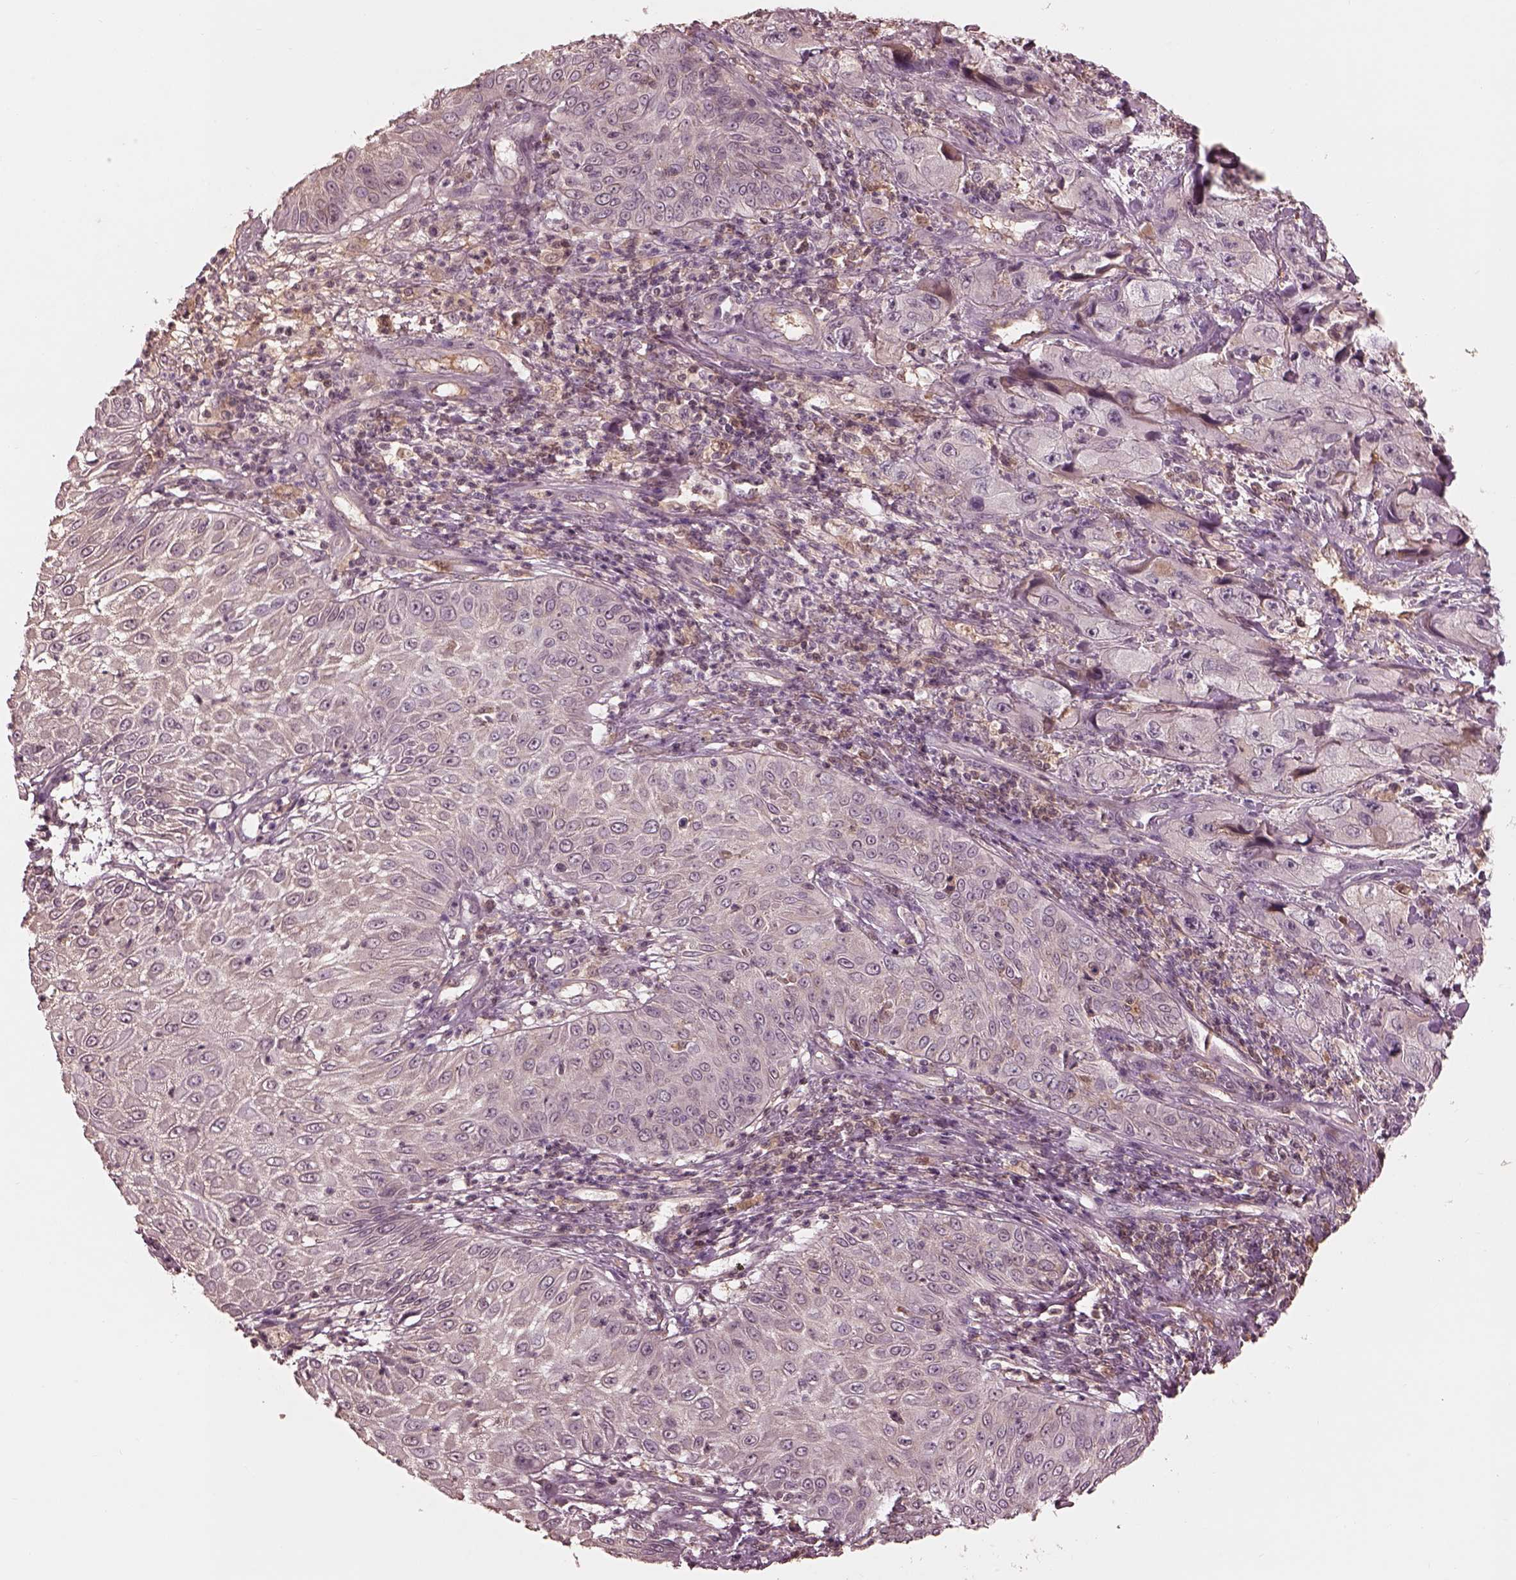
{"staining": {"intensity": "negative", "quantity": "none", "location": "none"}, "tissue": "skin cancer", "cell_type": "Tumor cells", "image_type": "cancer", "snomed": [{"axis": "morphology", "description": "Squamous cell carcinoma, NOS"}, {"axis": "topography", "description": "Skin"}, {"axis": "topography", "description": "Subcutis"}], "caption": "Tumor cells show no significant positivity in skin squamous cell carcinoma.", "gene": "TF", "patient": {"sex": "male", "age": 73}}